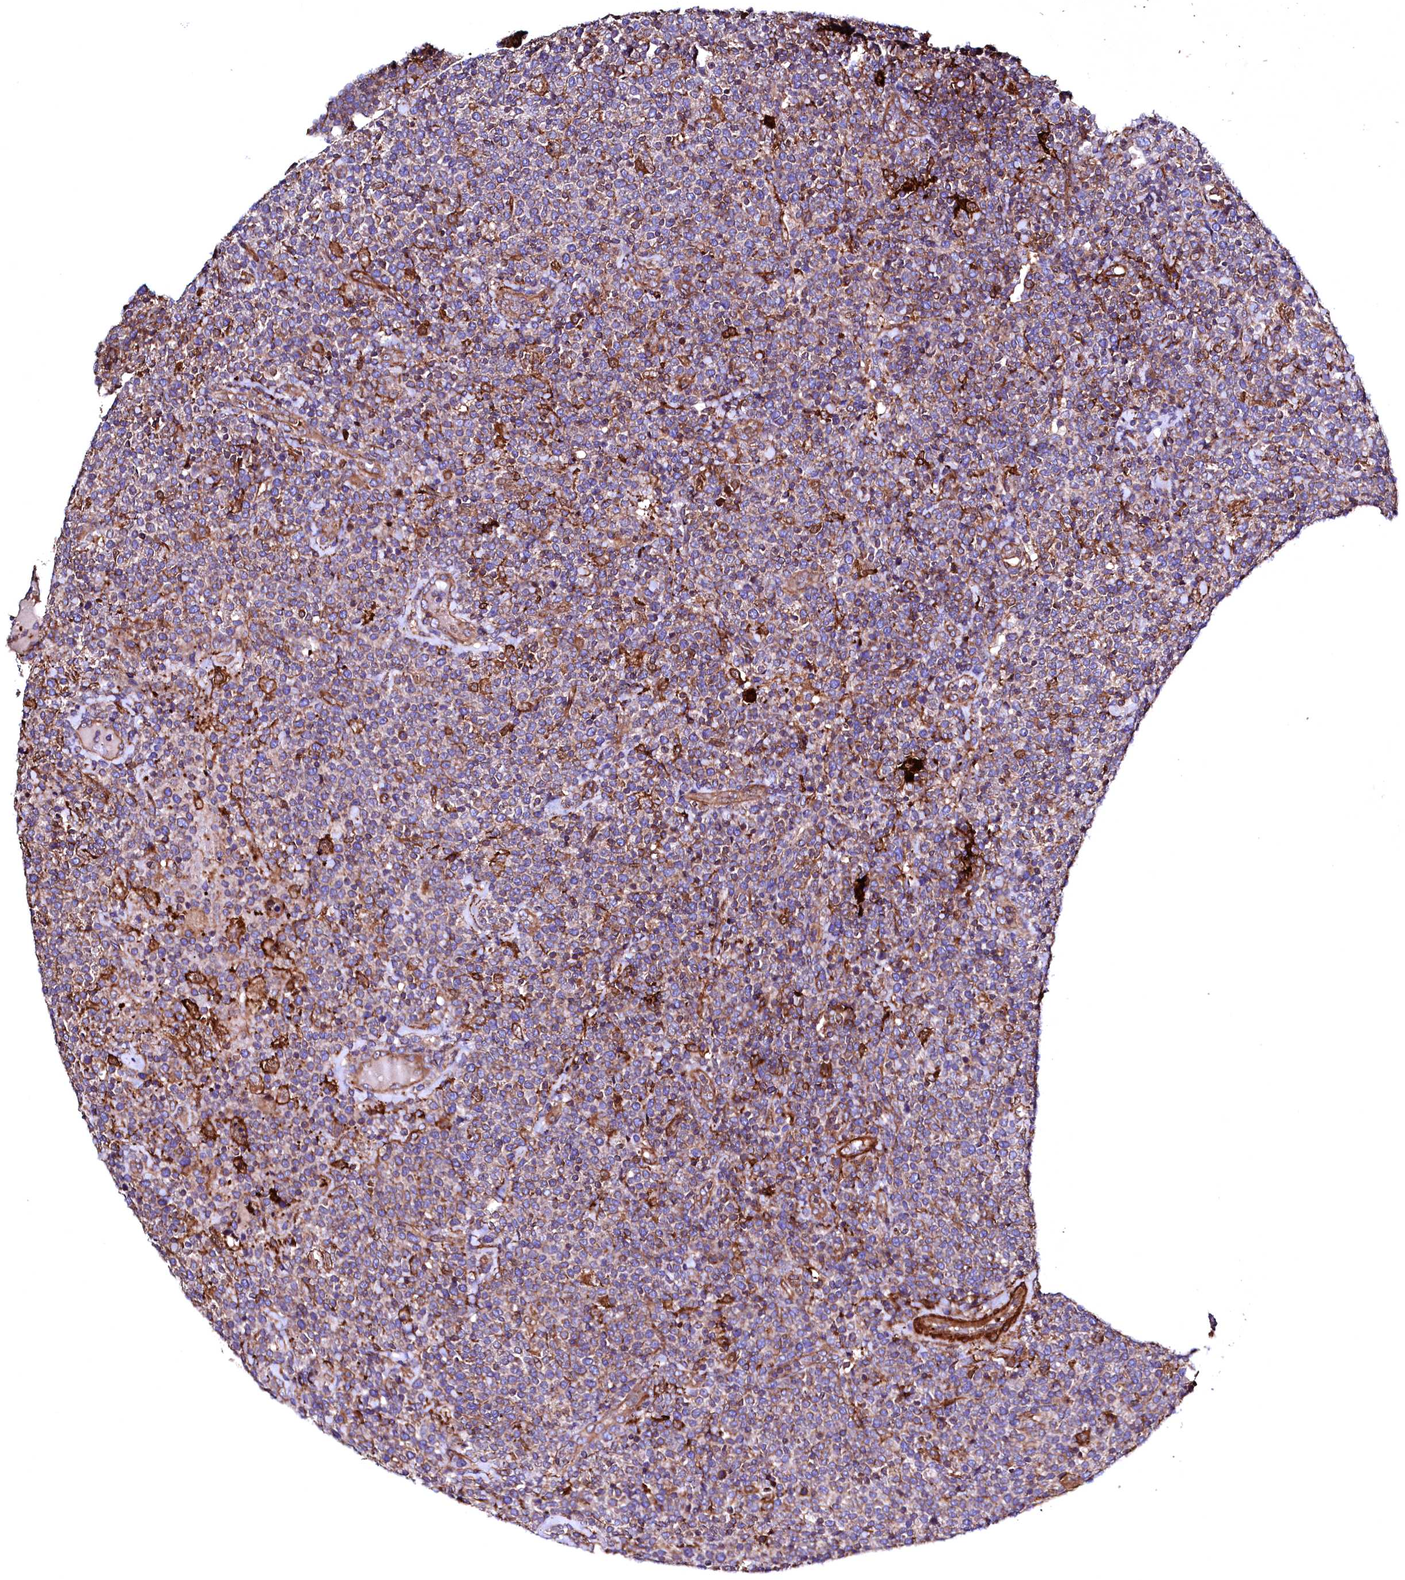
{"staining": {"intensity": "weak", "quantity": "25%-75%", "location": "cytoplasmic/membranous"}, "tissue": "lymphoma", "cell_type": "Tumor cells", "image_type": "cancer", "snomed": [{"axis": "morphology", "description": "Malignant lymphoma, non-Hodgkin's type, High grade"}, {"axis": "topography", "description": "Lymph node"}], "caption": "Weak cytoplasmic/membranous protein staining is identified in approximately 25%-75% of tumor cells in malignant lymphoma, non-Hodgkin's type (high-grade). (IHC, brightfield microscopy, high magnification).", "gene": "STAMBPL1", "patient": {"sex": "male", "age": 61}}